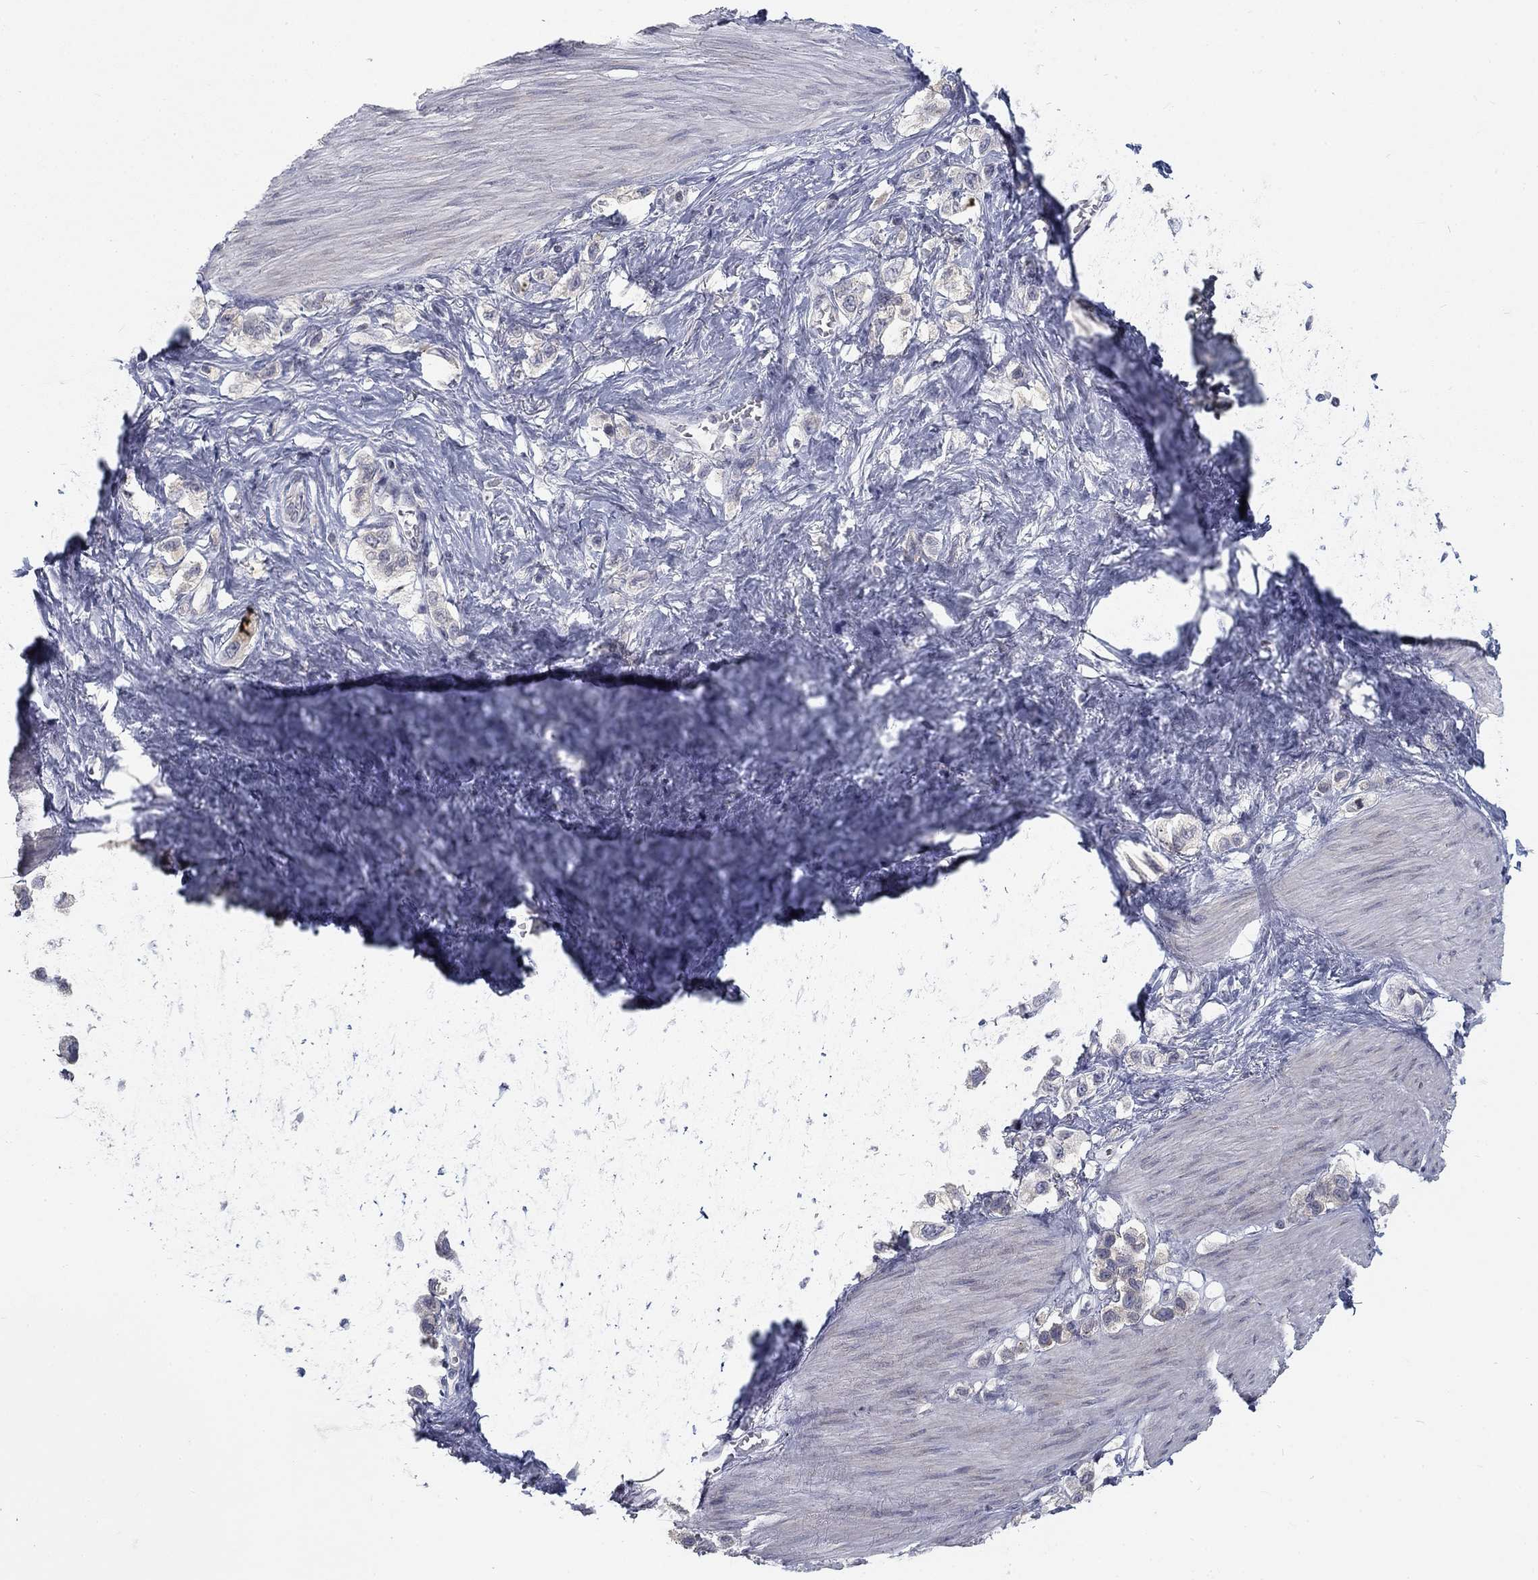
{"staining": {"intensity": "negative", "quantity": "none", "location": "none"}, "tissue": "stomach cancer", "cell_type": "Tumor cells", "image_type": "cancer", "snomed": [{"axis": "morphology", "description": "Normal tissue, NOS"}, {"axis": "morphology", "description": "Adenocarcinoma, NOS"}, {"axis": "morphology", "description": "Adenocarcinoma, High grade"}, {"axis": "topography", "description": "Stomach, upper"}, {"axis": "topography", "description": "Stomach"}], "caption": "Stomach cancer (high-grade adenocarcinoma) stained for a protein using IHC displays no staining tumor cells.", "gene": "ATP1A3", "patient": {"sex": "female", "age": 65}}